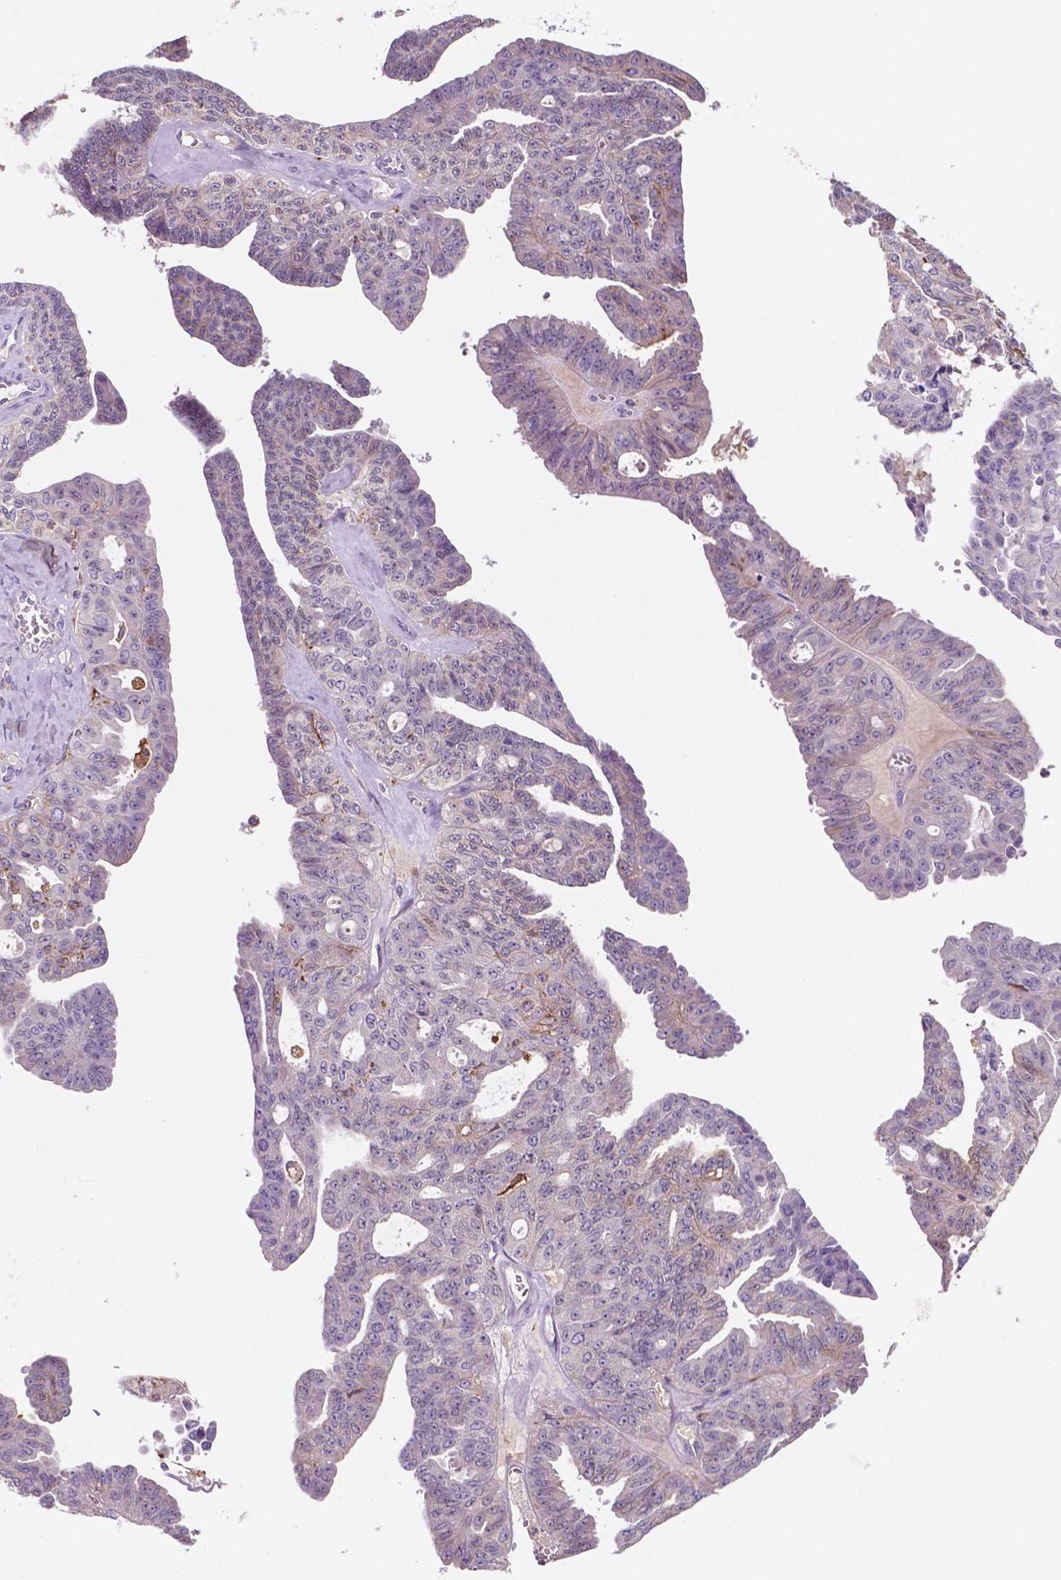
{"staining": {"intensity": "negative", "quantity": "none", "location": "none"}, "tissue": "ovarian cancer", "cell_type": "Tumor cells", "image_type": "cancer", "snomed": [{"axis": "morphology", "description": "Cystadenocarcinoma, serous, NOS"}, {"axis": "topography", "description": "Ovary"}], "caption": "Tumor cells are negative for brown protein staining in ovarian cancer (serous cystadenocarcinoma).", "gene": "MKRN2OS", "patient": {"sex": "female", "age": 71}}